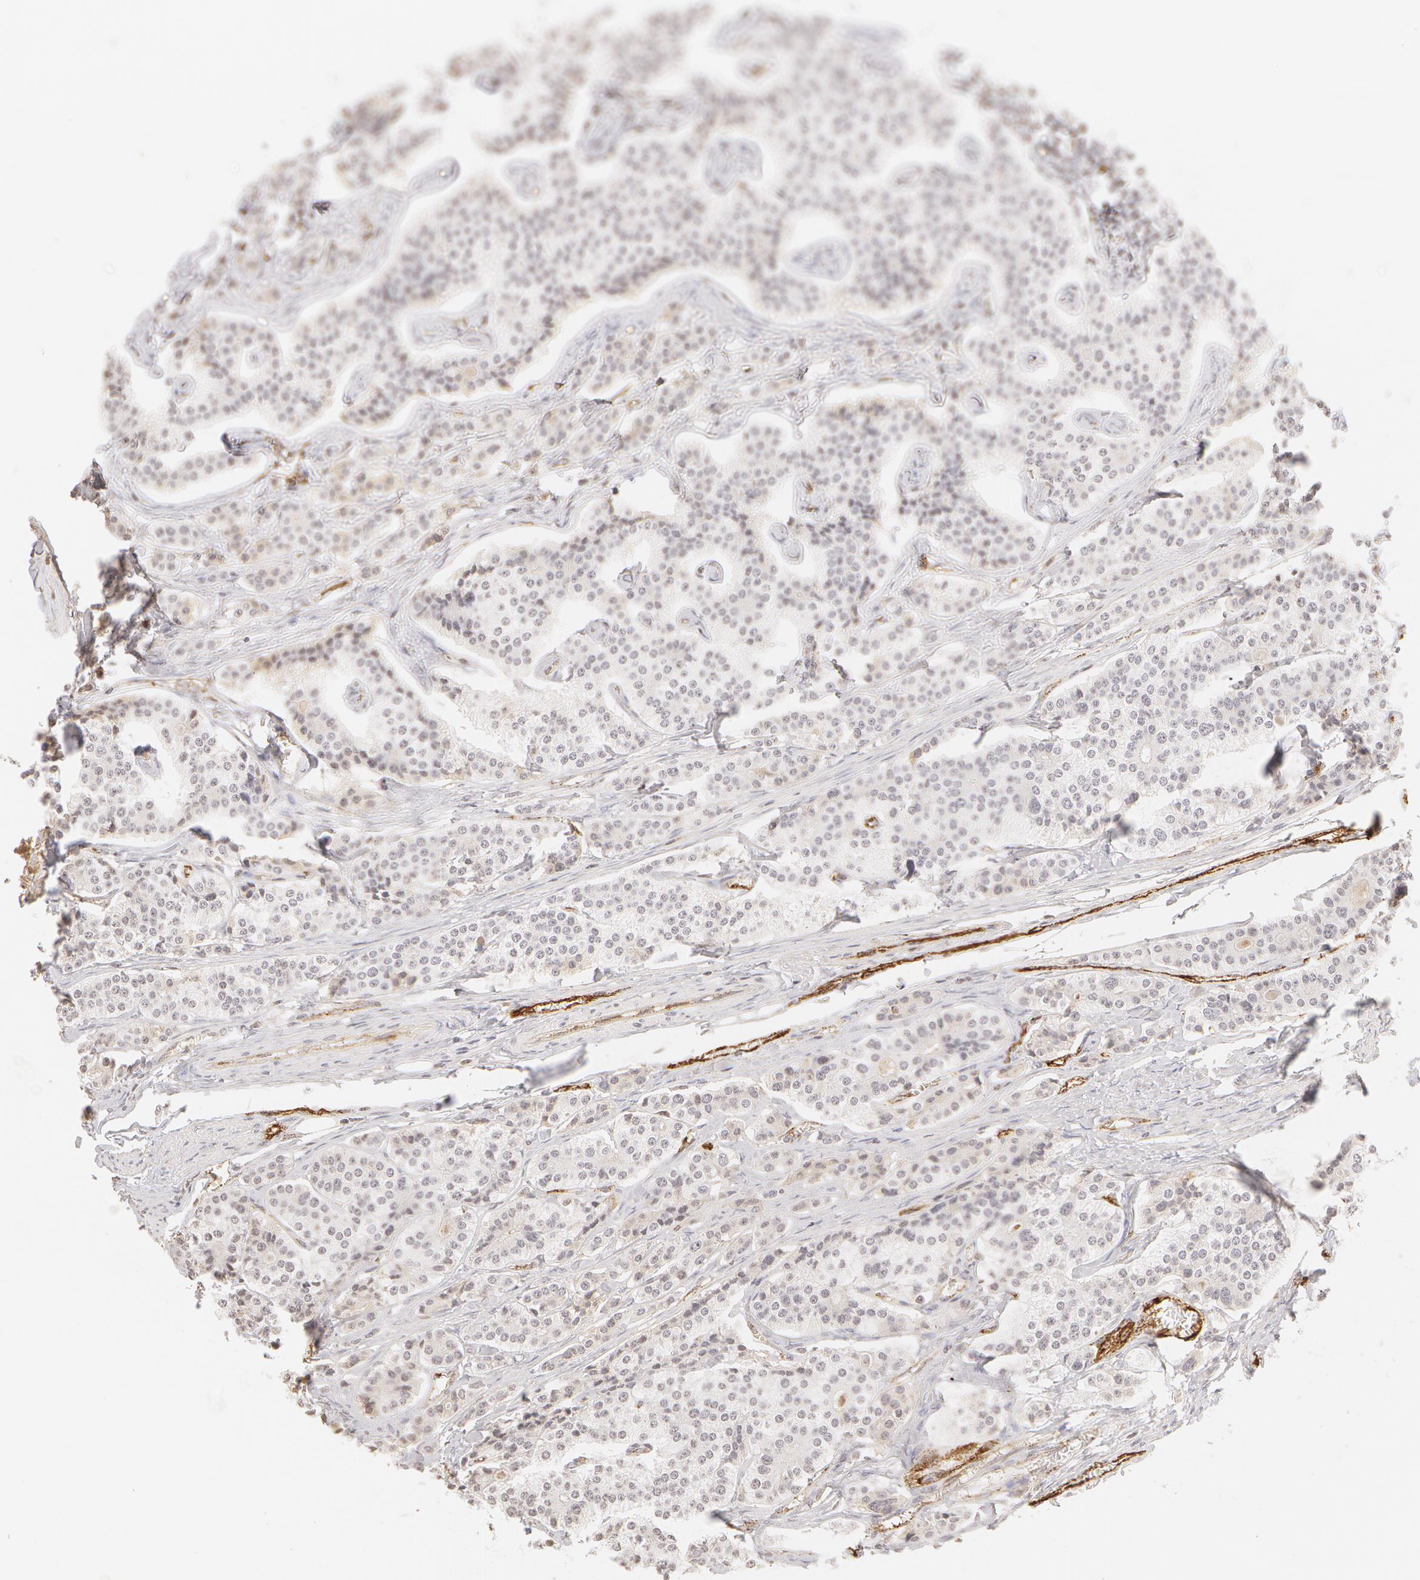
{"staining": {"intensity": "negative", "quantity": "none", "location": "none"}, "tissue": "carcinoid", "cell_type": "Tumor cells", "image_type": "cancer", "snomed": [{"axis": "morphology", "description": "Carcinoid, malignant, NOS"}, {"axis": "topography", "description": "Small intestine"}], "caption": "Carcinoid stained for a protein using IHC reveals no expression tumor cells.", "gene": "VWF", "patient": {"sex": "male", "age": 63}}